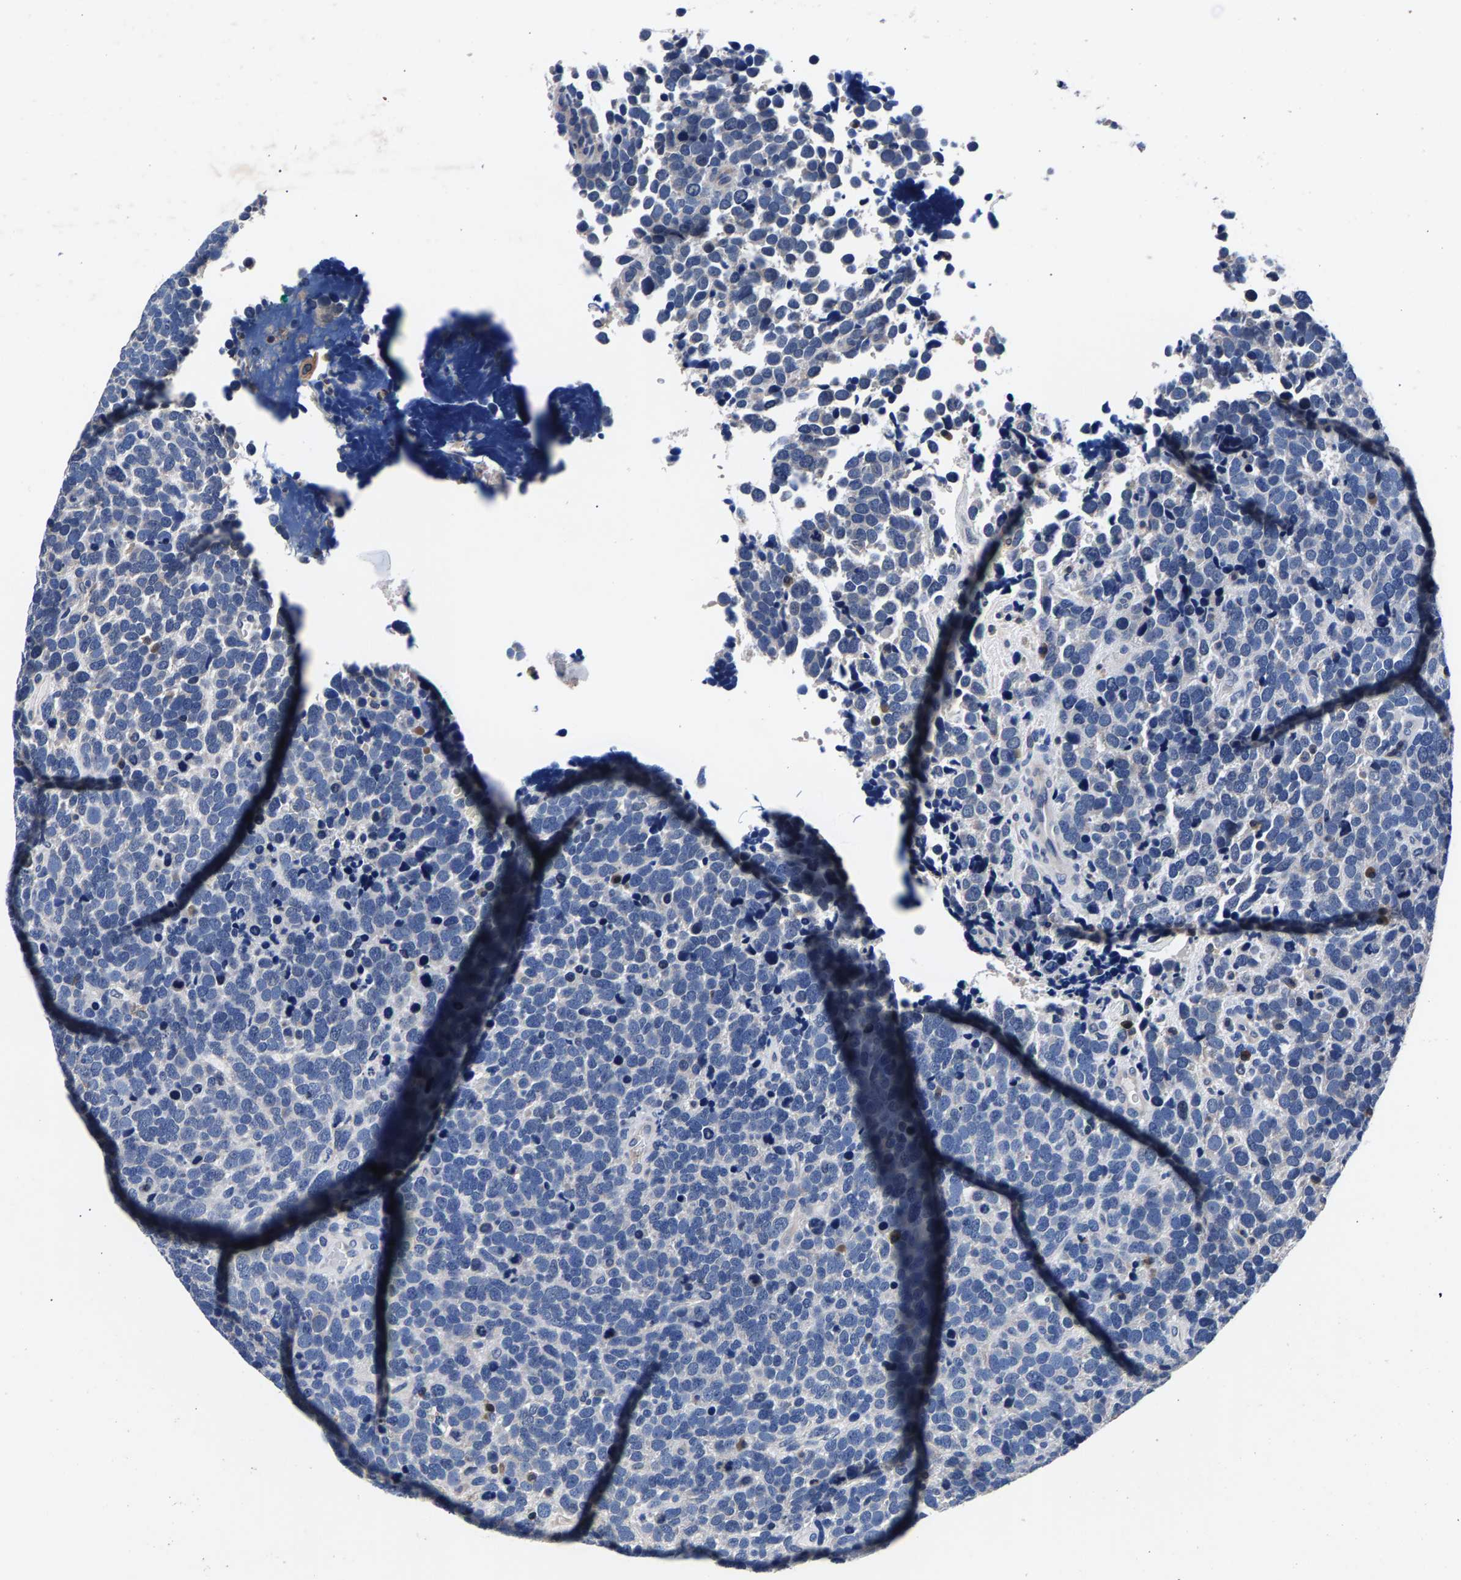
{"staining": {"intensity": "negative", "quantity": "none", "location": "none"}, "tissue": "urothelial cancer", "cell_type": "Tumor cells", "image_type": "cancer", "snomed": [{"axis": "morphology", "description": "Urothelial carcinoma, High grade"}, {"axis": "topography", "description": "Urinary bladder"}], "caption": "Tumor cells show no significant expression in urothelial cancer.", "gene": "PHF24", "patient": {"sex": "female", "age": 82}}